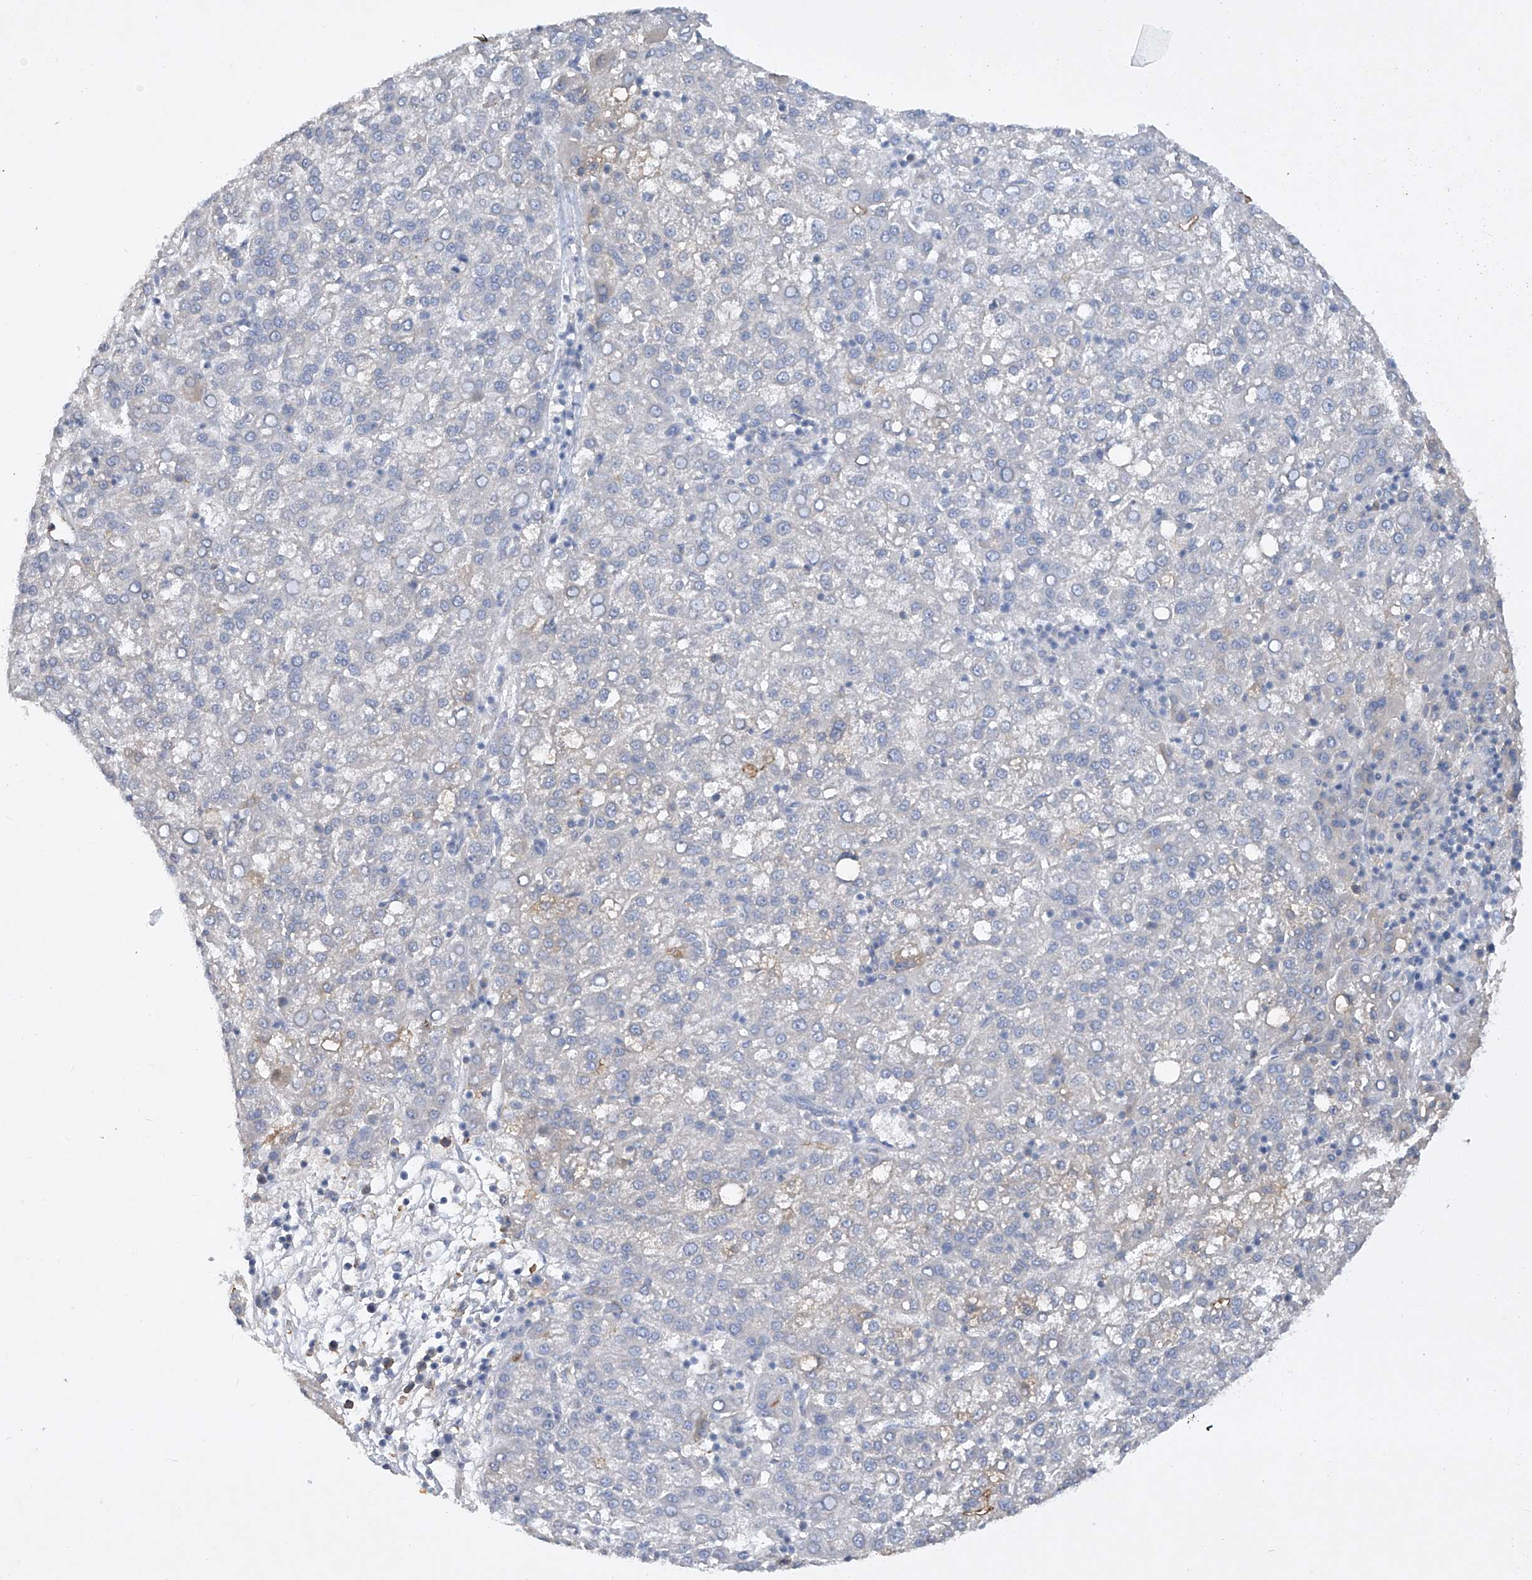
{"staining": {"intensity": "negative", "quantity": "none", "location": "none"}, "tissue": "liver cancer", "cell_type": "Tumor cells", "image_type": "cancer", "snomed": [{"axis": "morphology", "description": "Carcinoma, Hepatocellular, NOS"}, {"axis": "topography", "description": "Liver"}], "caption": "Immunohistochemical staining of human liver cancer reveals no significant staining in tumor cells.", "gene": "HAS3", "patient": {"sex": "female", "age": 58}}